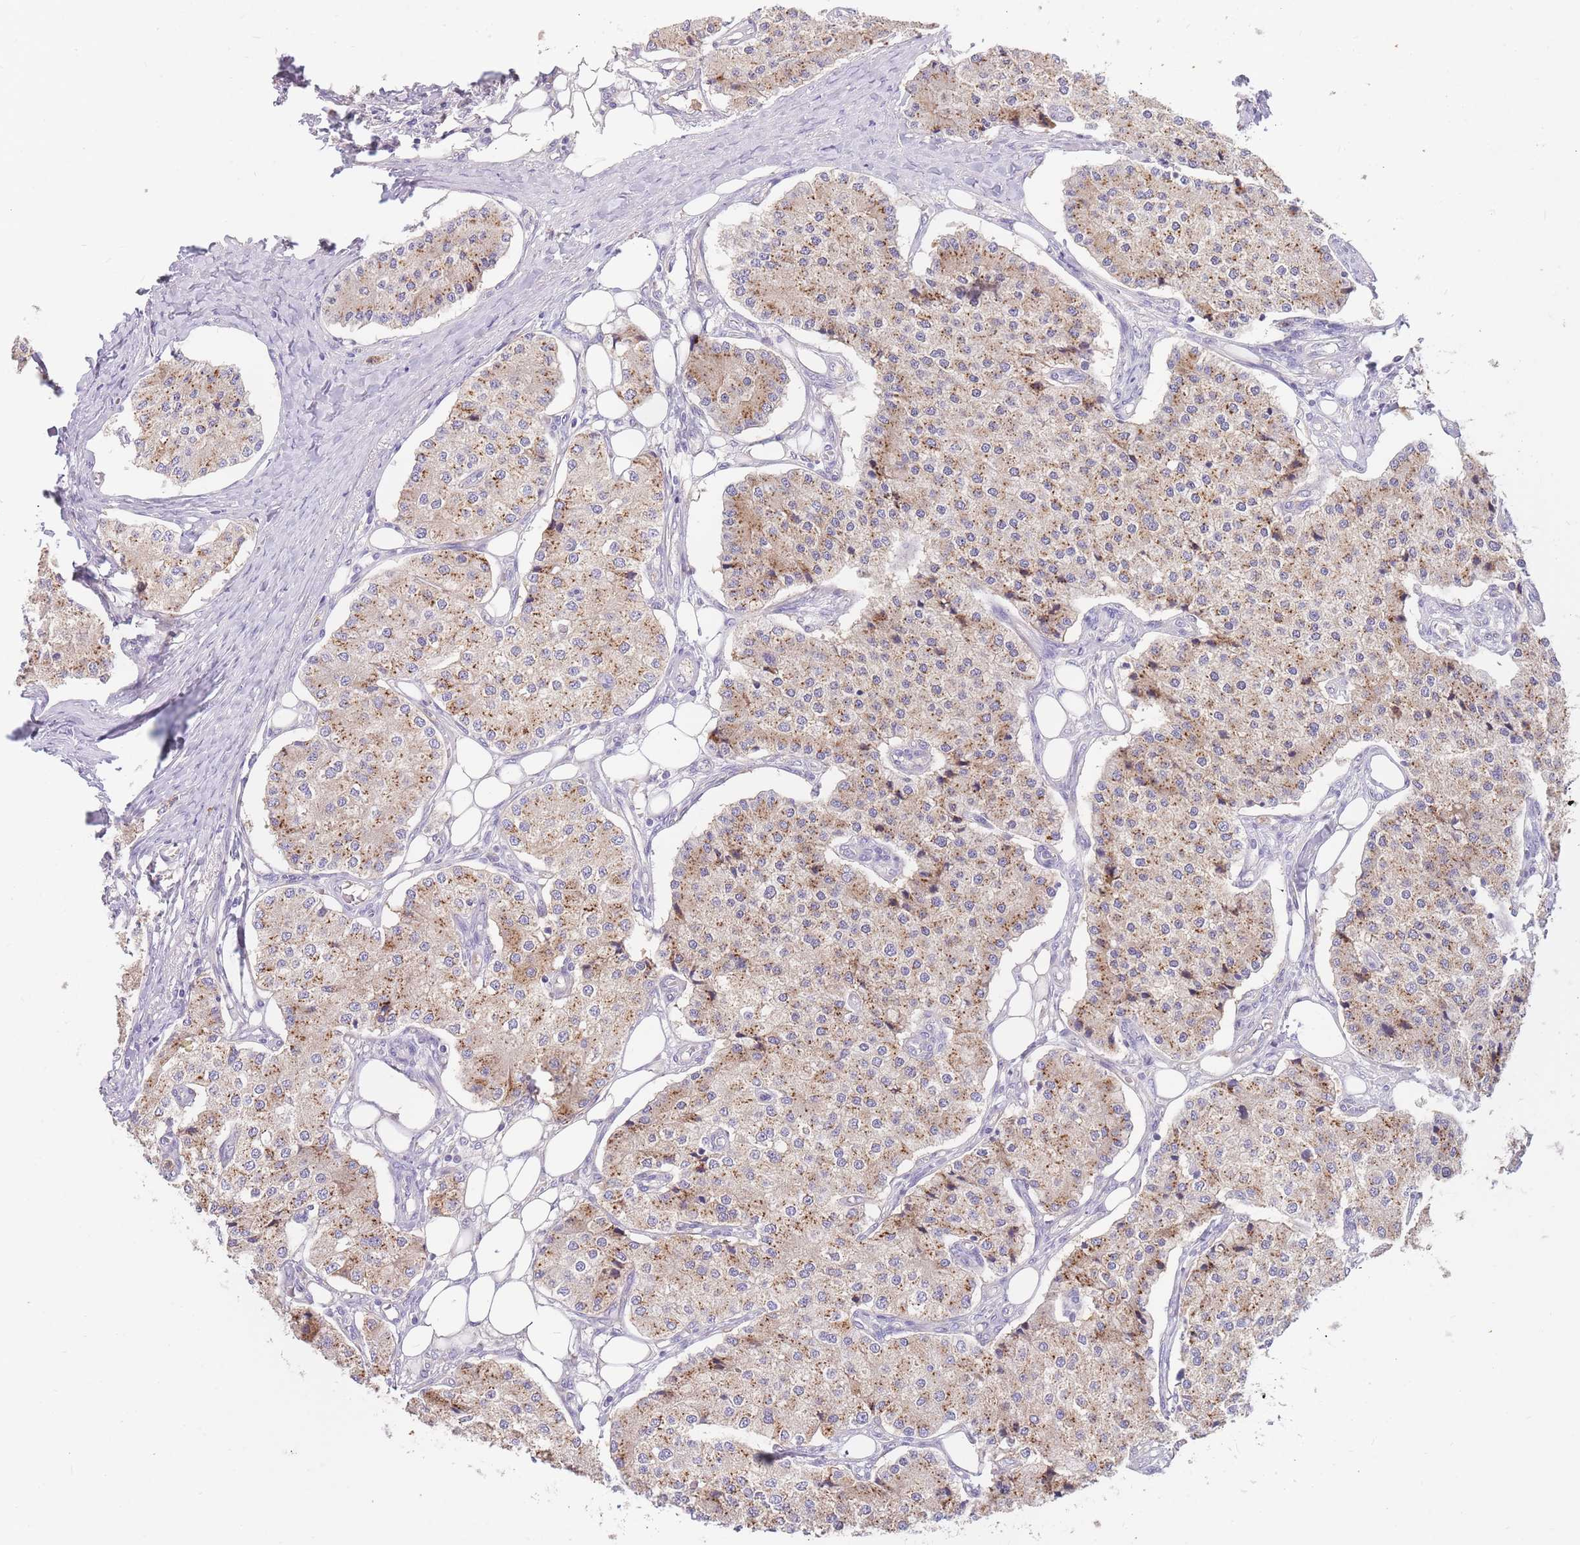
{"staining": {"intensity": "moderate", "quantity": ">75%", "location": "cytoplasmic/membranous"}, "tissue": "carcinoid", "cell_type": "Tumor cells", "image_type": "cancer", "snomed": [{"axis": "morphology", "description": "Carcinoid, malignant, NOS"}, {"axis": "topography", "description": "Colon"}], "caption": "IHC photomicrograph of carcinoid (malignant) stained for a protein (brown), which displays medium levels of moderate cytoplasmic/membranous expression in about >75% of tumor cells.", "gene": "BORCS5", "patient": {"sex": "female", "age": 52}}